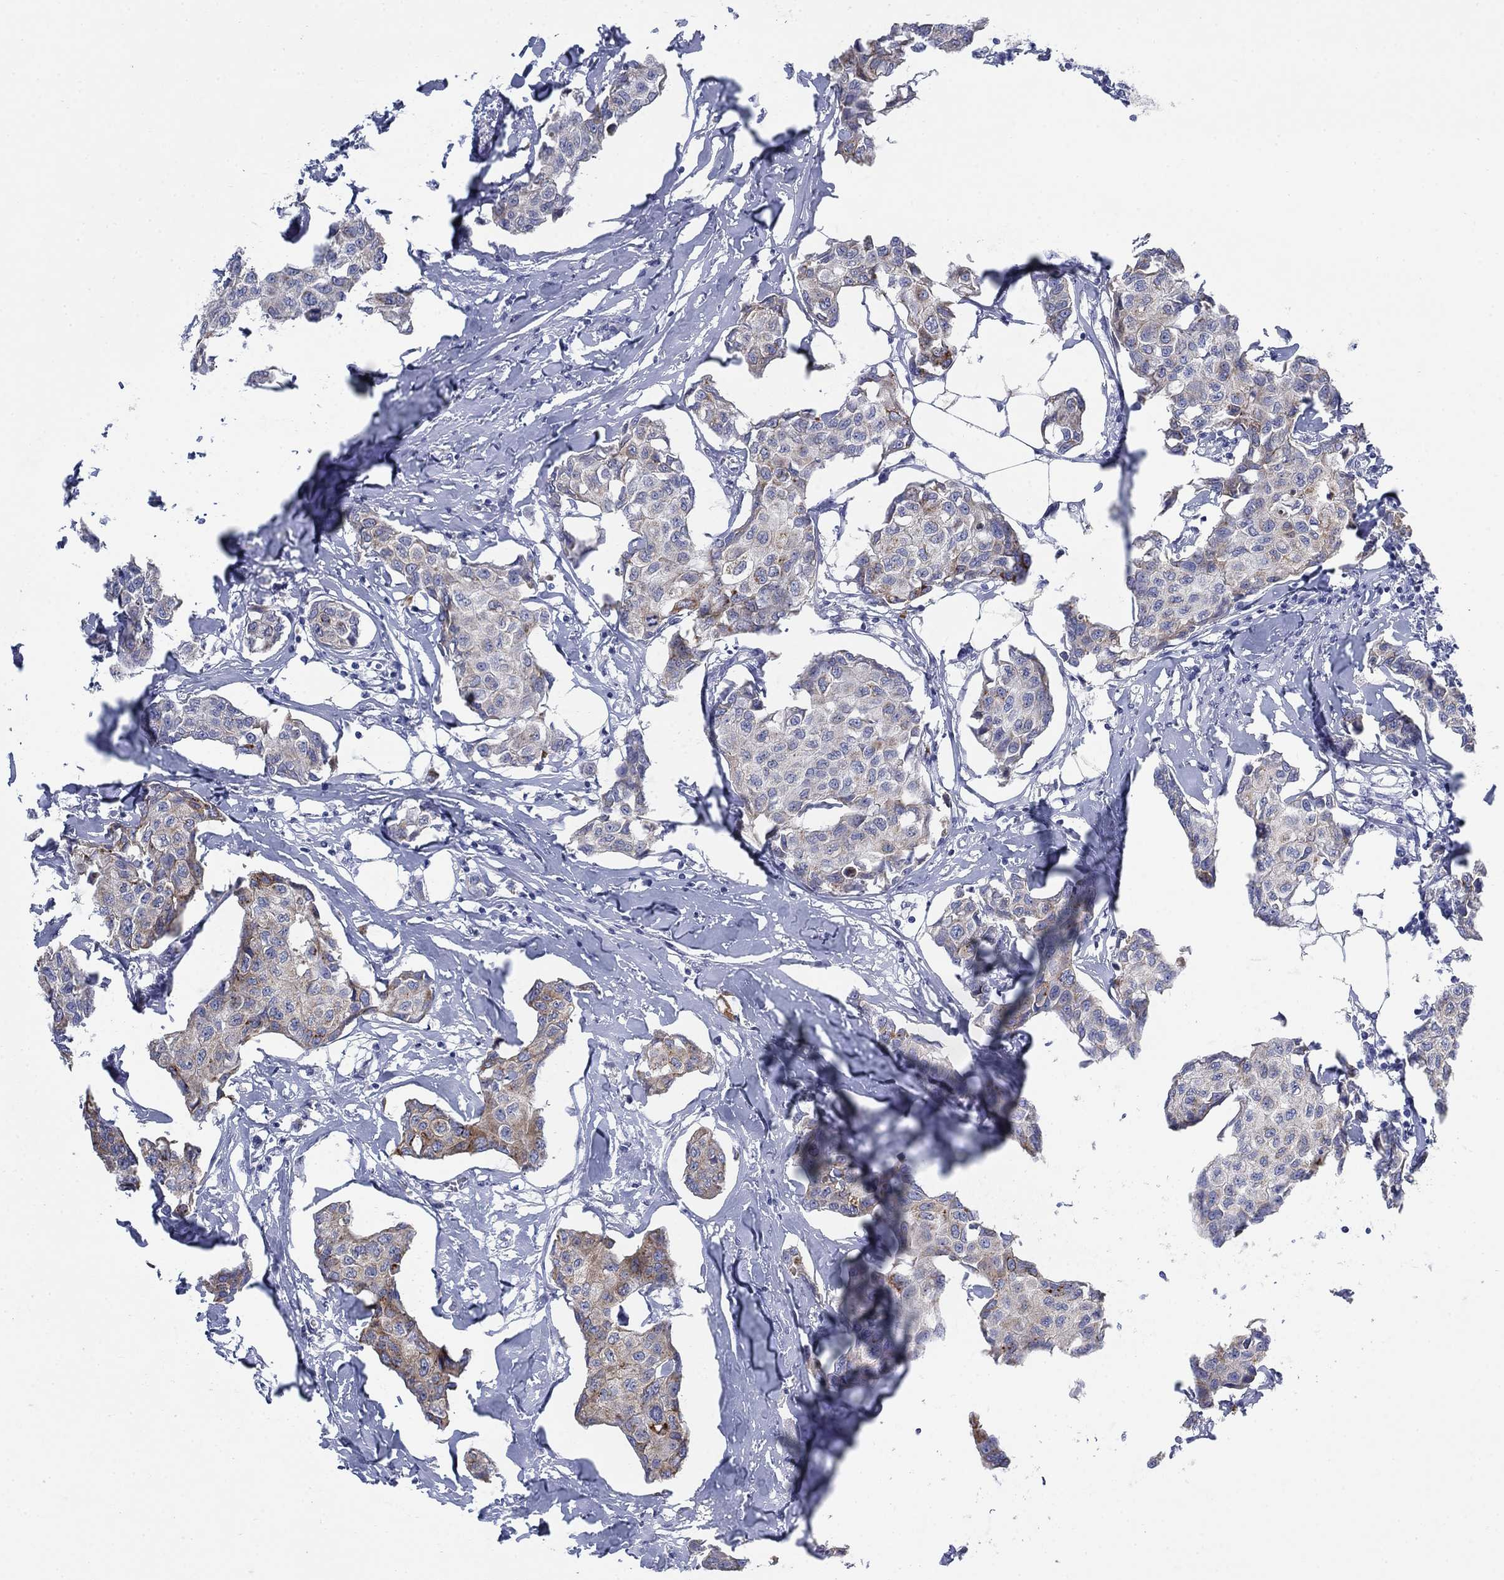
{"staining": {"intensity": "moderate", "quantity": "25%-75%", "location": "cytoplasmic/membranous"}, "tissue": "breast cancer", "cell_type": "Tumor cells", "image_type": "cancer", "snomed": [{"axis": "morphology", "description": "Duct carcinoma"}, {"axis": "topography", "description": "Breast"}], "caption": "Moderate cytoplasmic/membranous protein expression is appreciated in approximately 25%-75% of tumor cells in breast invasive ductal carcinoma.", "gene": "SCCPDH", "patient": {"sex": "female", "age": 80}}